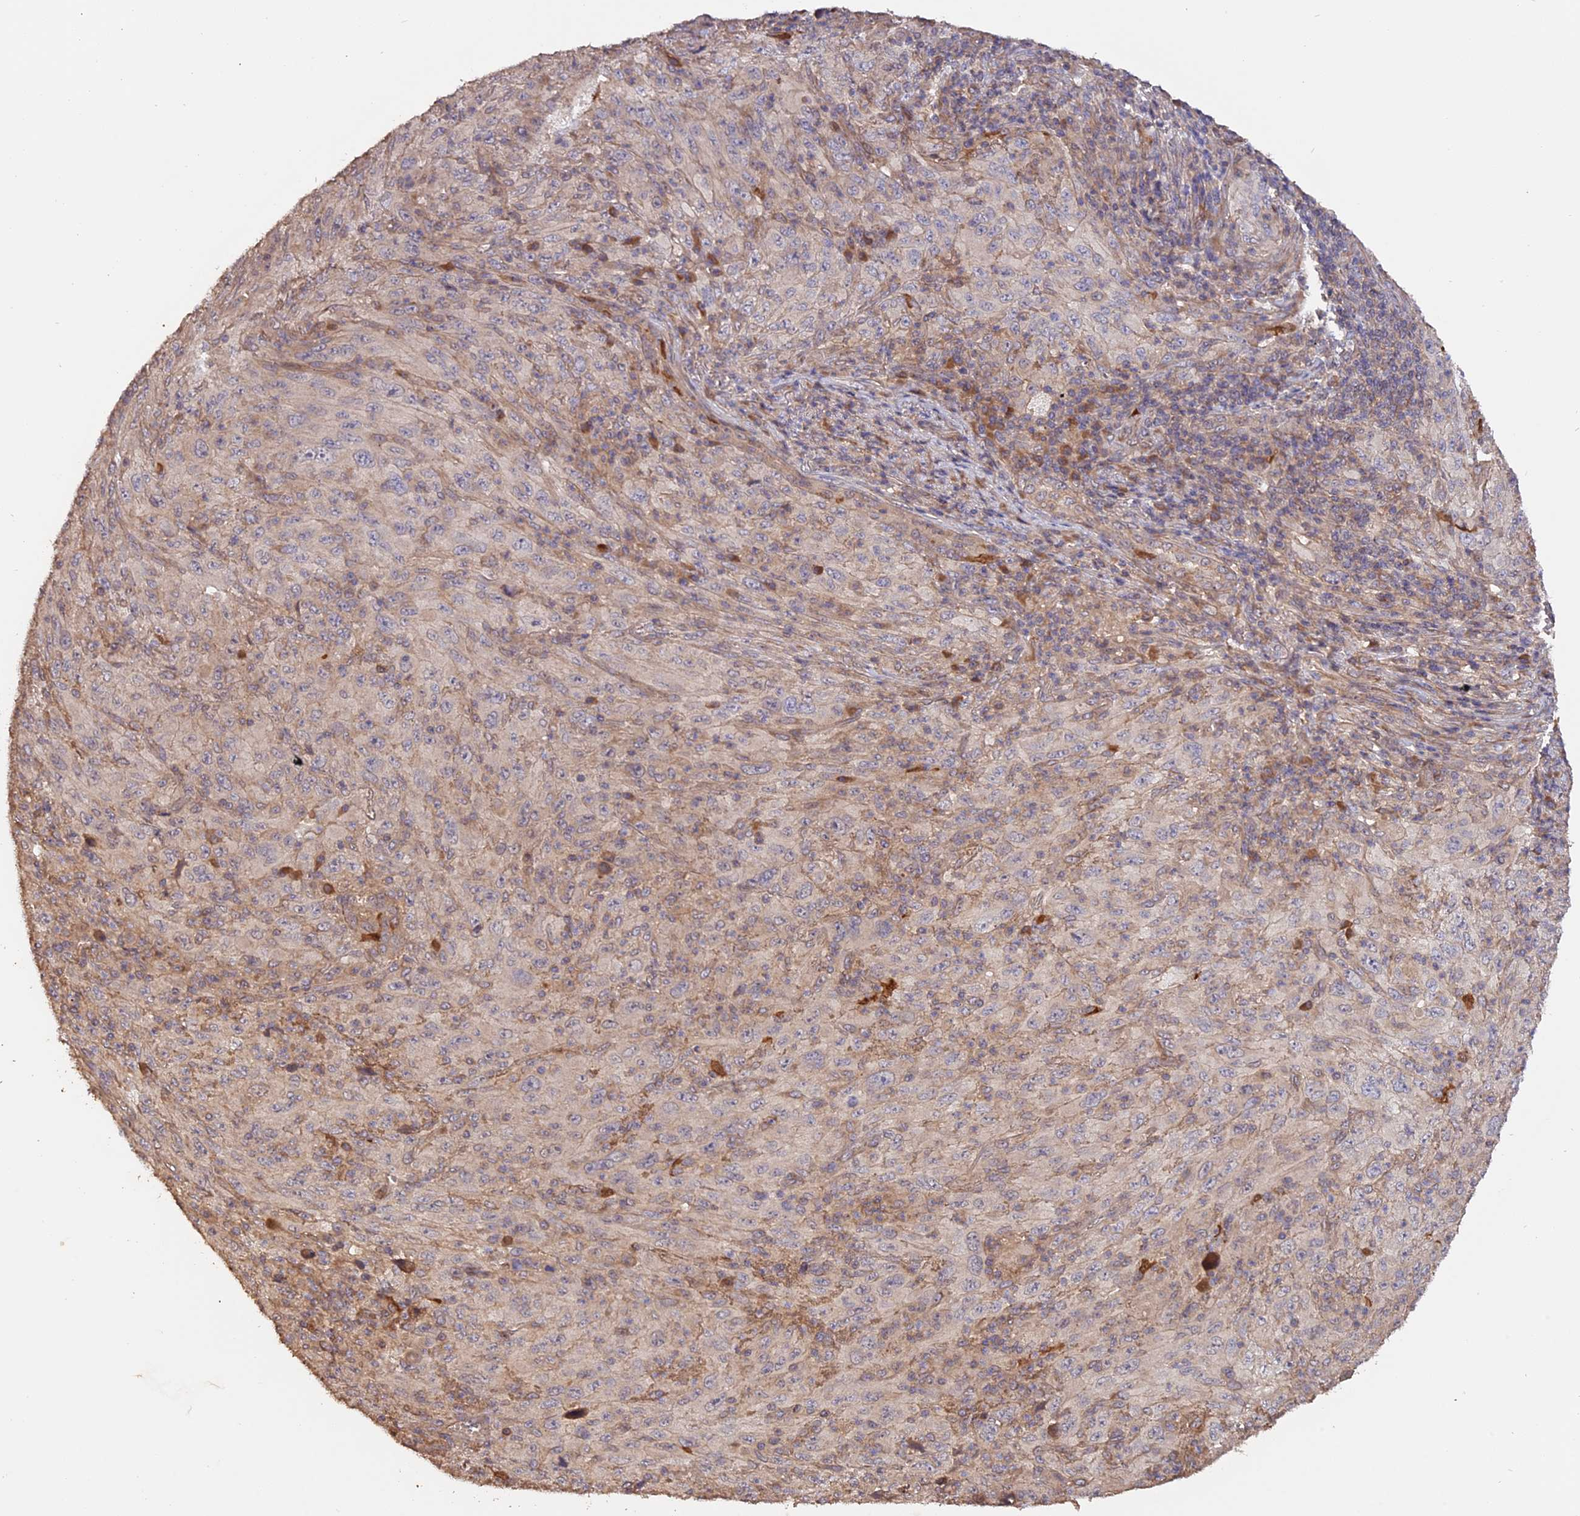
{"staining": {"intensity": "weak", "quantity": "<25%", "location": "cytoplasmic/membranous"}, "tissue": "melanoma", "cell_type": "Tumor cells", "image_type": "cancer", "snomed": [{"axis": "morphology", "description": "Malignant melanoma, Metastatic site"}, {"axis": "topography", "description": "Skin"}], "caption": "Malignant melanoma (metastatic site) stained for a protein using immunohistochemistry reveals no staining tumor cells.", "gene": "RASAL1", "patient": {"sex": "female", "age": 56}}